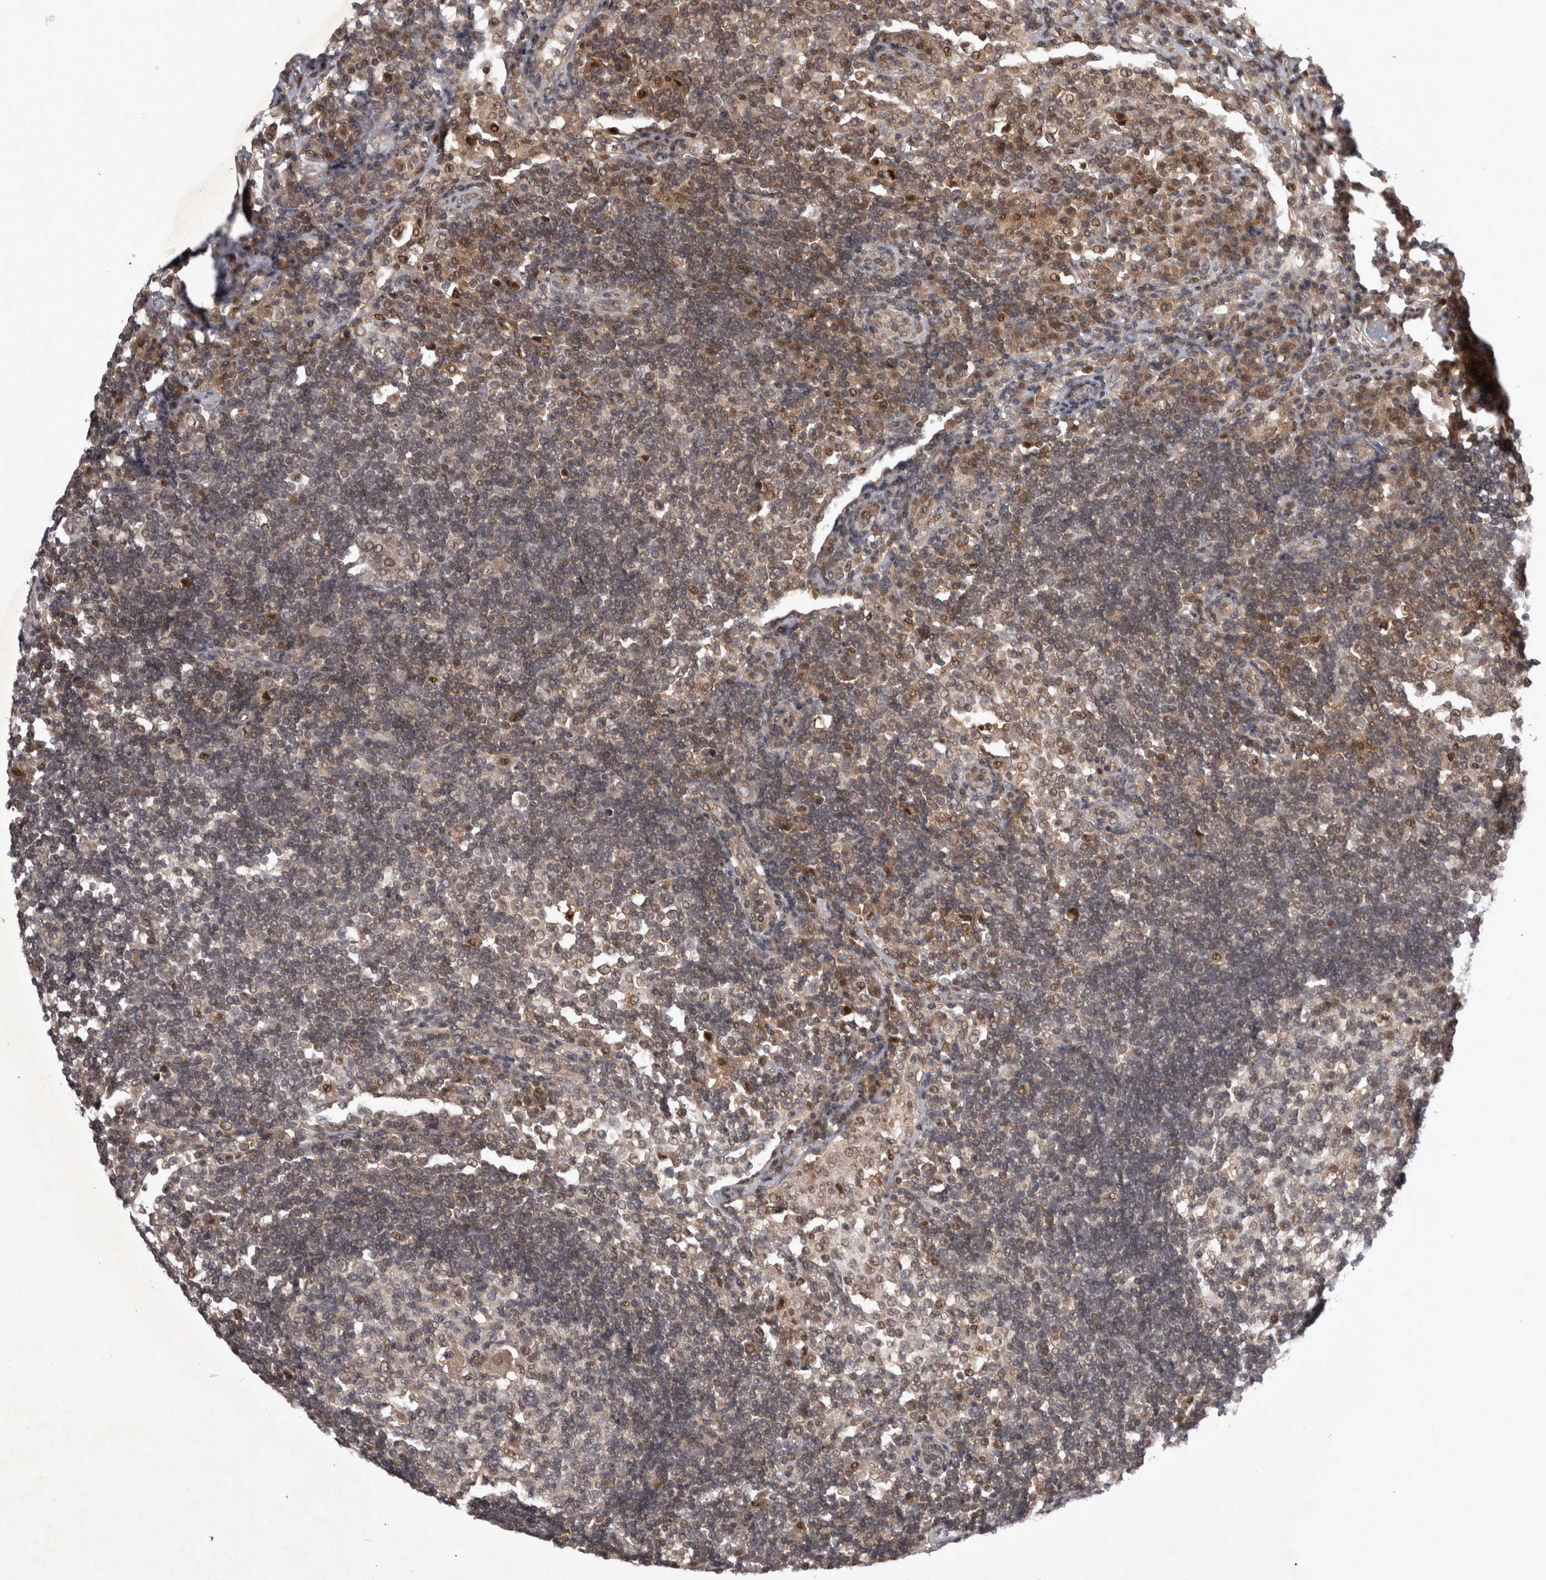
{"staining": {"intensity": "strong", "quantity": ">75%", "location": "cytoplasmic/membranous"}, "tissue": "lymph node", "cell_type": "Germinal center cells", "image_type": "normal", "snomed": [{"axis": "morphology", "description": "Normal tissue, NOS"}, {"axis": "topography", "description": "Lymph node"}], "caption": "Lymph node was stained to show a protein in brown. There is high levels of strong cytoplasmic/membranous staining in approximately >75% of germinal center cells. Nuclei are stained in blue.", "gene": "PSMB2", "patient": {"sex": "female", "age": 53}}